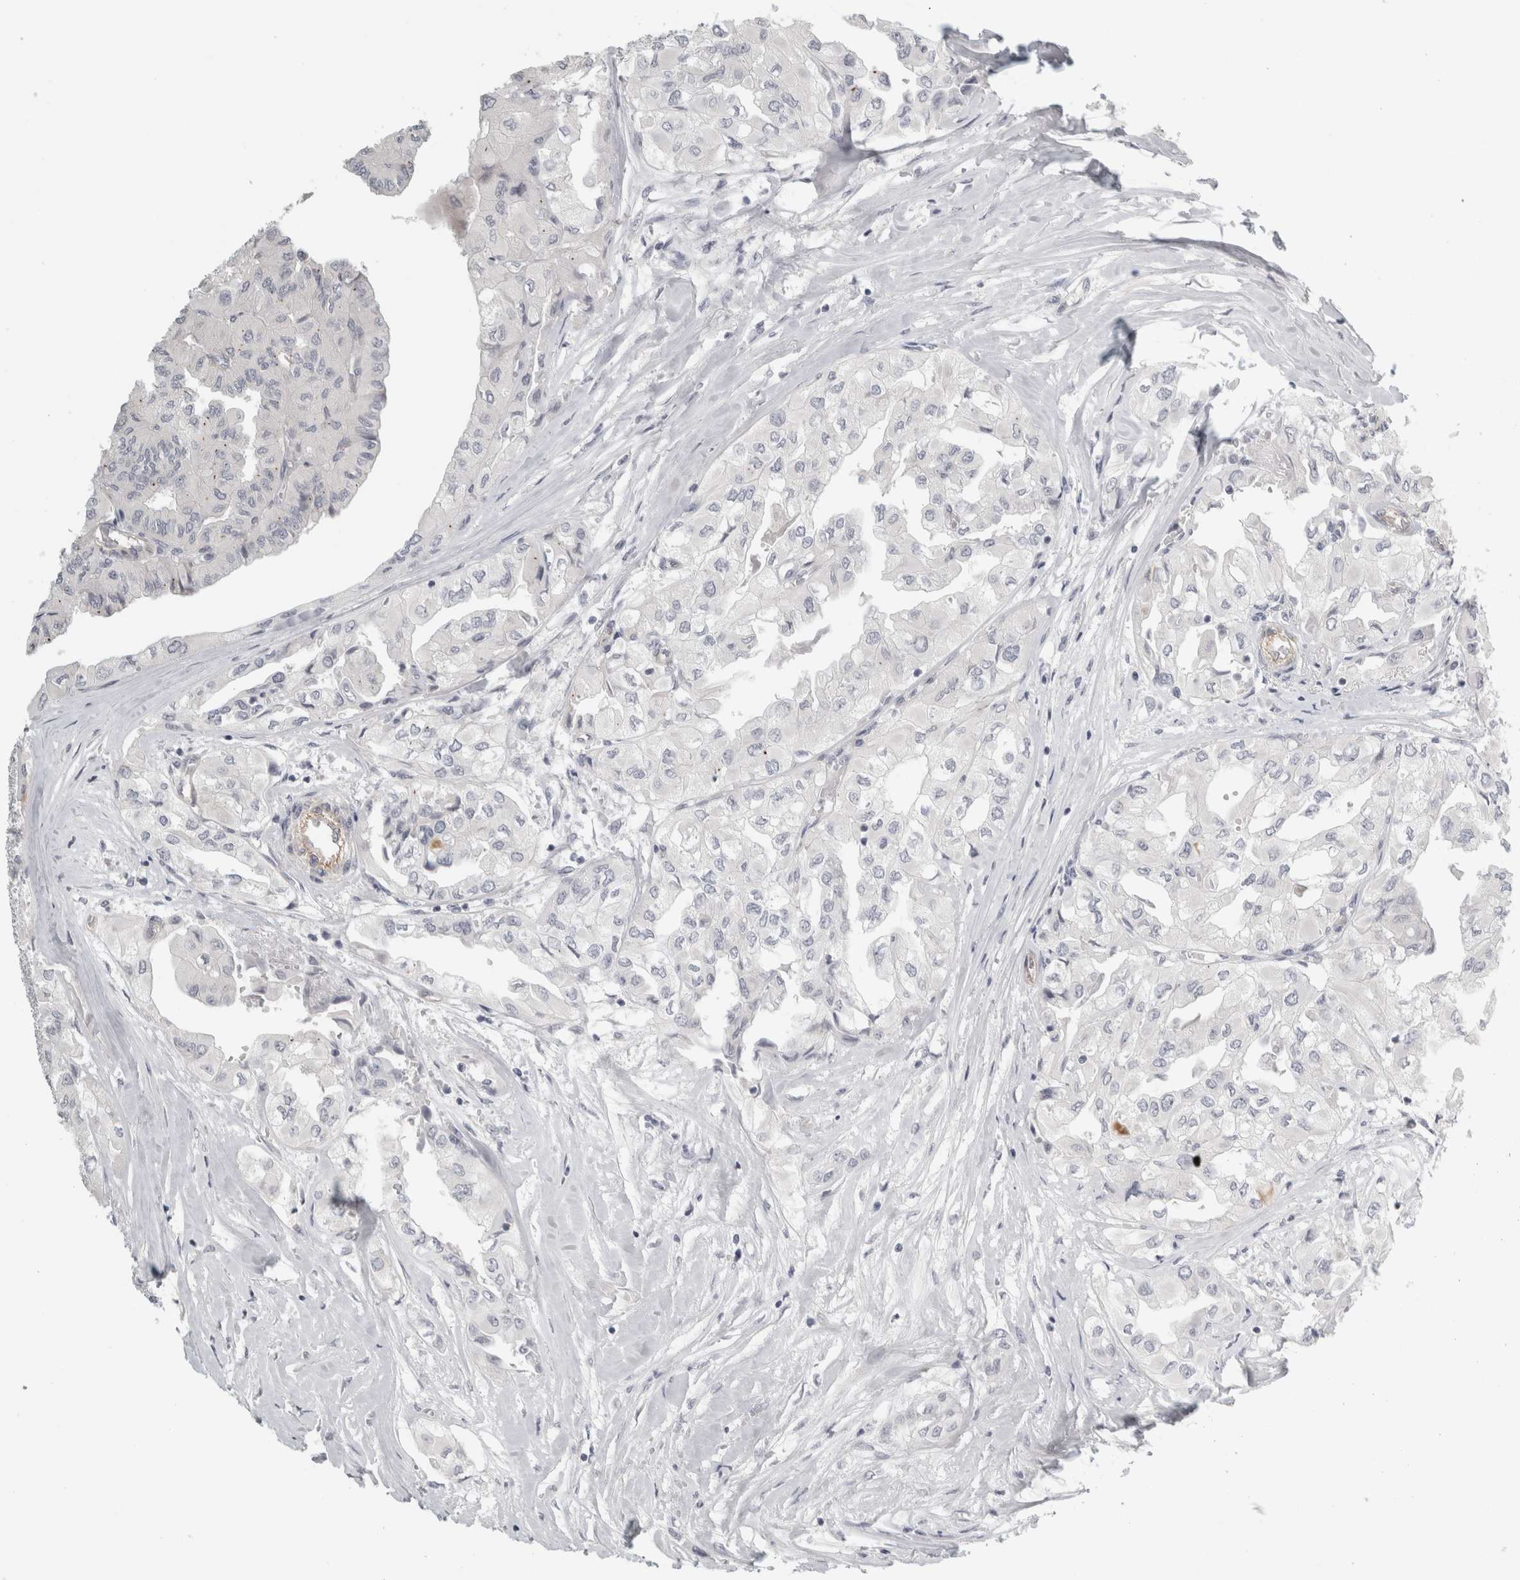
{"staining": {"intensity": "negative", "quantity": "none", "location": "none"}, "tissue": "thyroid cancer", "cell_type": "Tumor cells", "image_type": "cancer", "snomed": [{"axis": "morphology", "description": "Papillary adenocarcinoma, NOS"}, {"axis": "topography", "description": "Thyroid gland"}], "caption": "There is no significant staining in tumor cells of thyroid cancer (papillary adenocarcinoma).", "gene": "FBLIM1", "patient": {"sex": "female", "age": 59}}